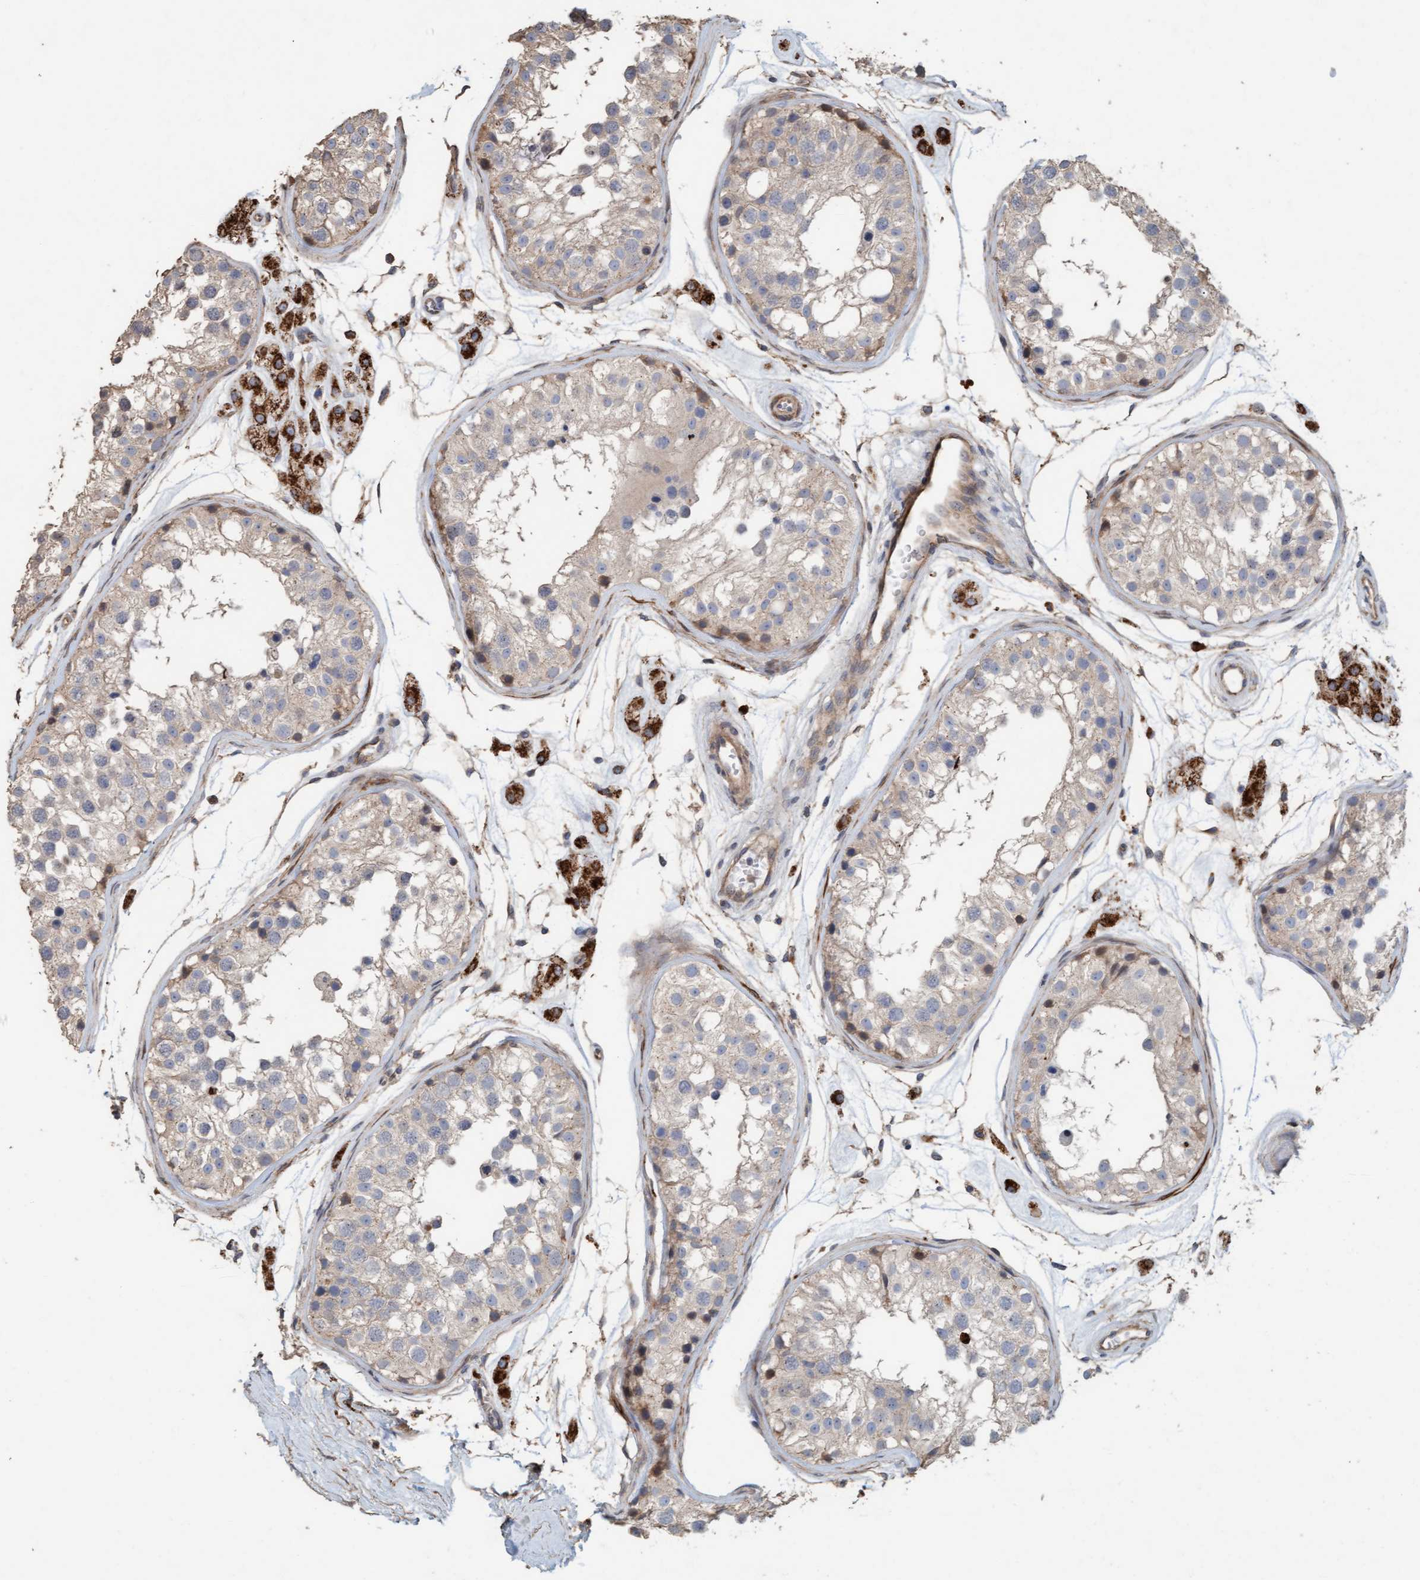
{"staining": {"intensity": "weak", "quantity": ">75%", "location": "cytoplasmic/membranous"}, "tissue": "testis", "cell_type": "Cells in seminiferous ducts", "image_type": "normal", "snomed": [{"axis": "morphology", "description": "Normal tissue, NOS"}, {"axis": "morphology", "description": "Adenocarcinoma, metastatic, NOS"}, {"axis": "topography", "description": "Testis"}], "caption": "A low amount of weak cytoplasmic/membranous positivity is appreciated in approximately >75% of cells in seminiferous ducts in benign testis. The staining is performed using DAB brown chromogen to label protein expression. The nuclei are counter-stained blue using hematoxylin.", "gene": "LONRF1", "patient": {"sex": "male", "age": 26}}